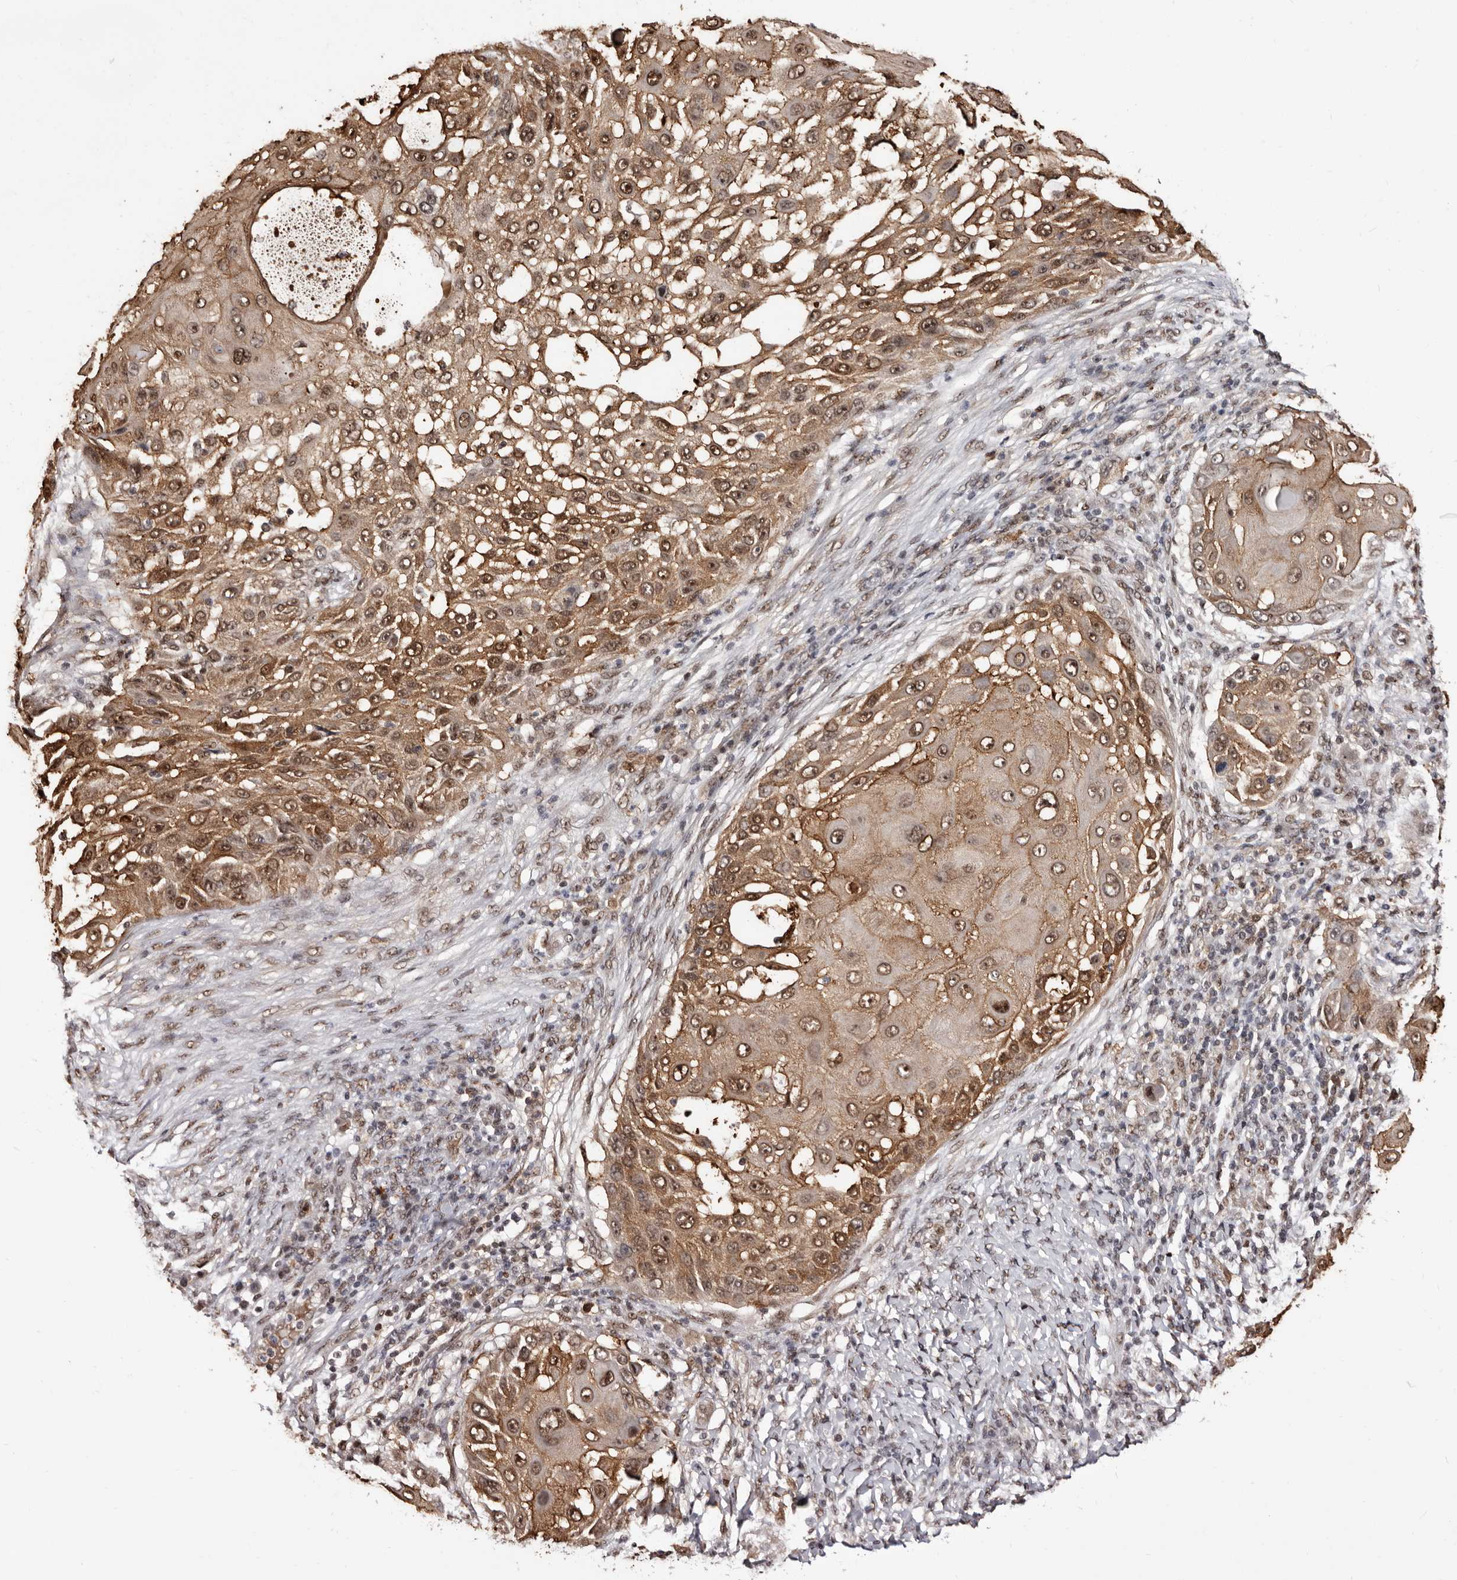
{"staining": {"intensity": "moderate", "quantity": ">75%", "location": "cytoplasmic/membranous,nuclear"}, "tissue": "skin cancer", "cell_type": "Tumor cells", "image_type": "cancer", "snomed": [{"axis": "morphology", "description": "Squamous cell carcinoma, NOS"}, {"axis": "topography", "description": "Skin"}], "caption": "The image shows a brown stain indicating the presence of a protein in the cytoplasmic/membranous and nuclear of tumor cells in skin cancer.", "gene": "ANAPC11", "patient": {"sex": "female", "age": 44}}